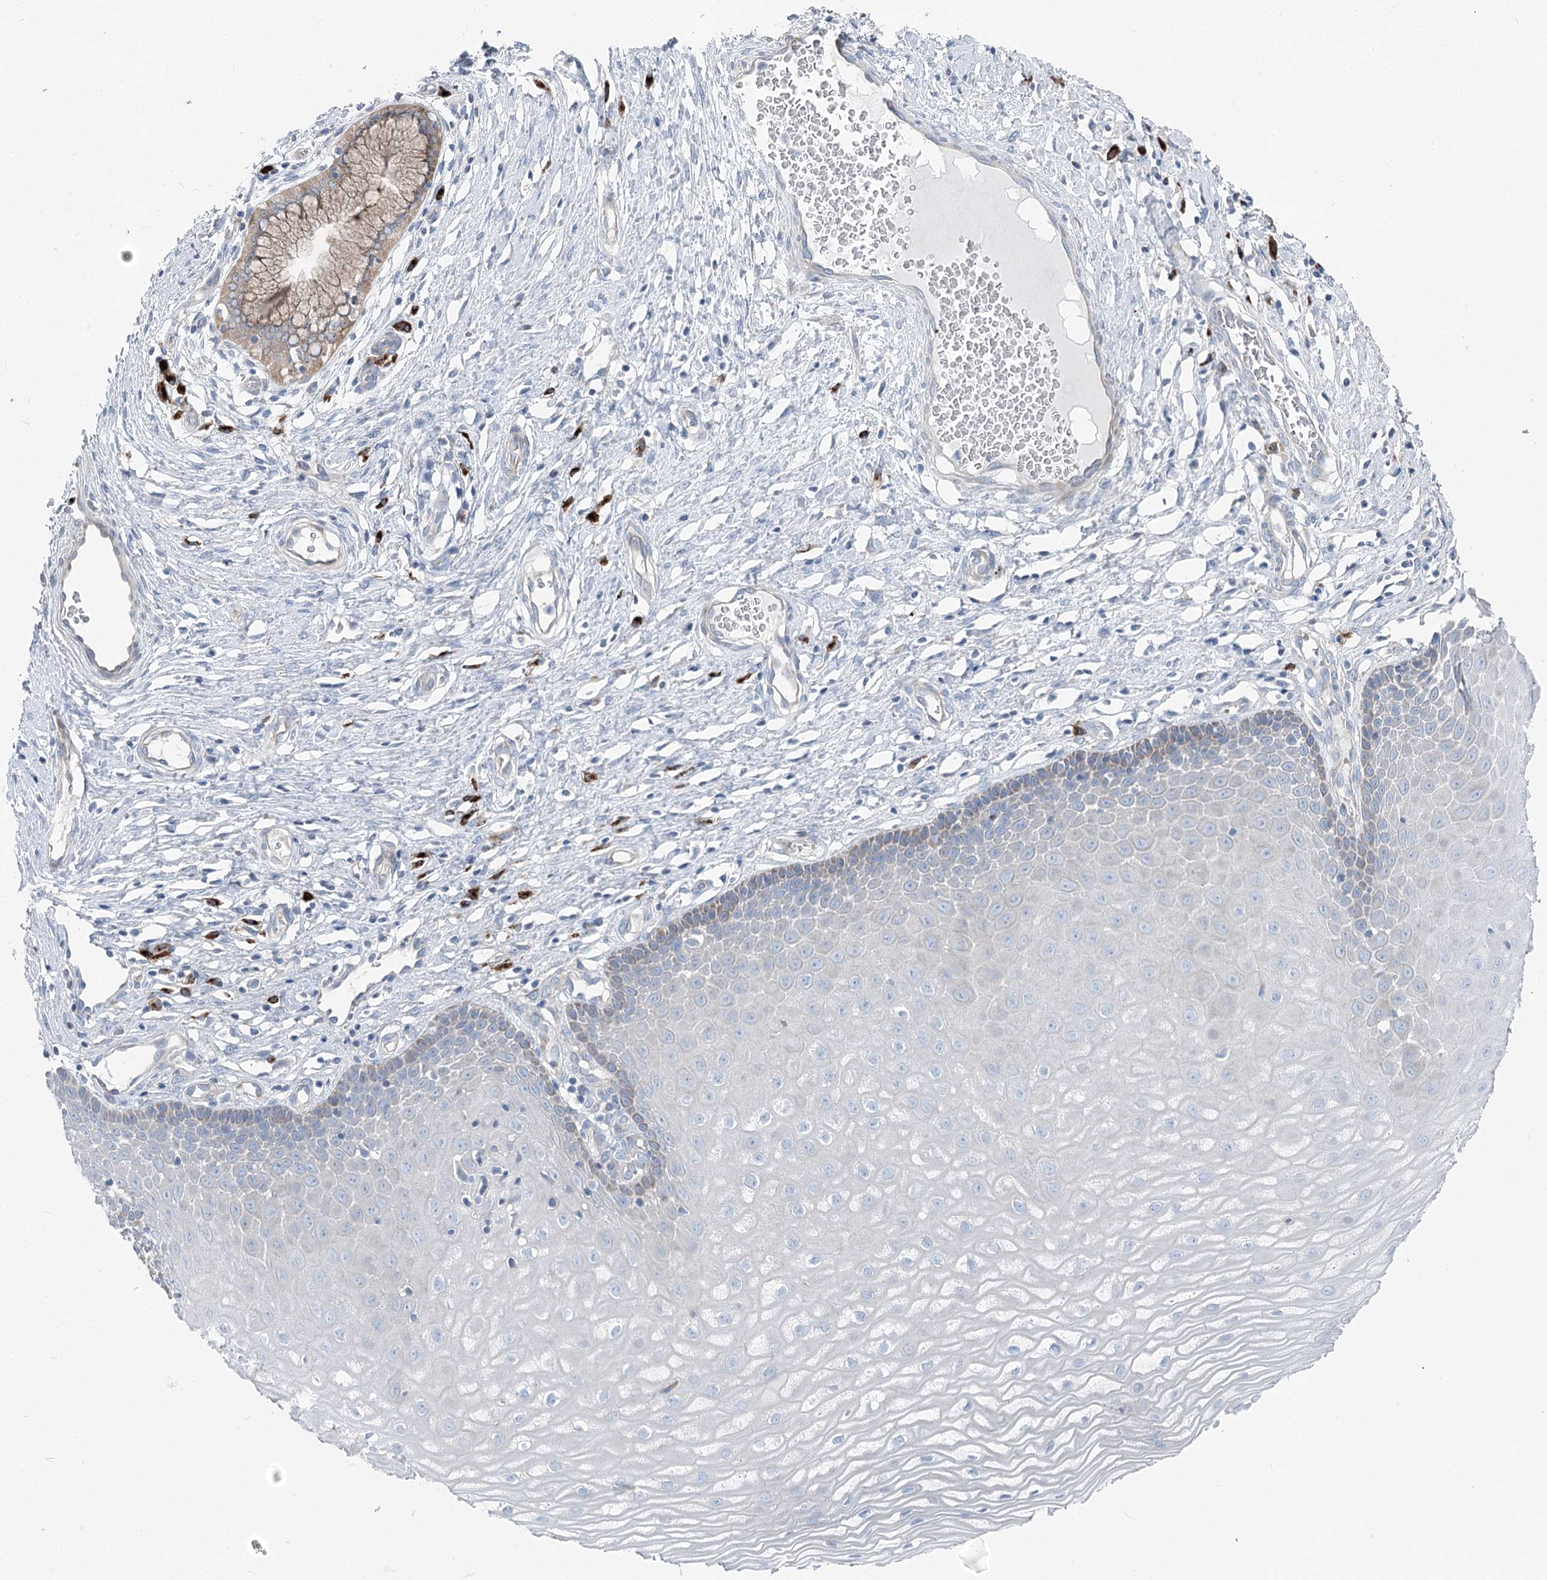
{"staining": {"intensity": "negative", "quantity": "none", "location": "none"}, "tissue": "cervix", "cell_type": "Glandular cells", "image_type": "normal", "snomed": [{"axis": "morphology", "description": "Normal tissue, NOS"}, {"axis": "topography", "description": "Cervix"}], "caption": "A histopathology image of cervix stained for a protein reveals no brown staining in glandular cells. (Stains: DAB immunohistochemistry (IHC) with hematoxylin counter stain, Microscopy: brightfield microscopy at high magnification).", "gene": "POGLUT1", "patient": {"sex": "female", "age": 55}}